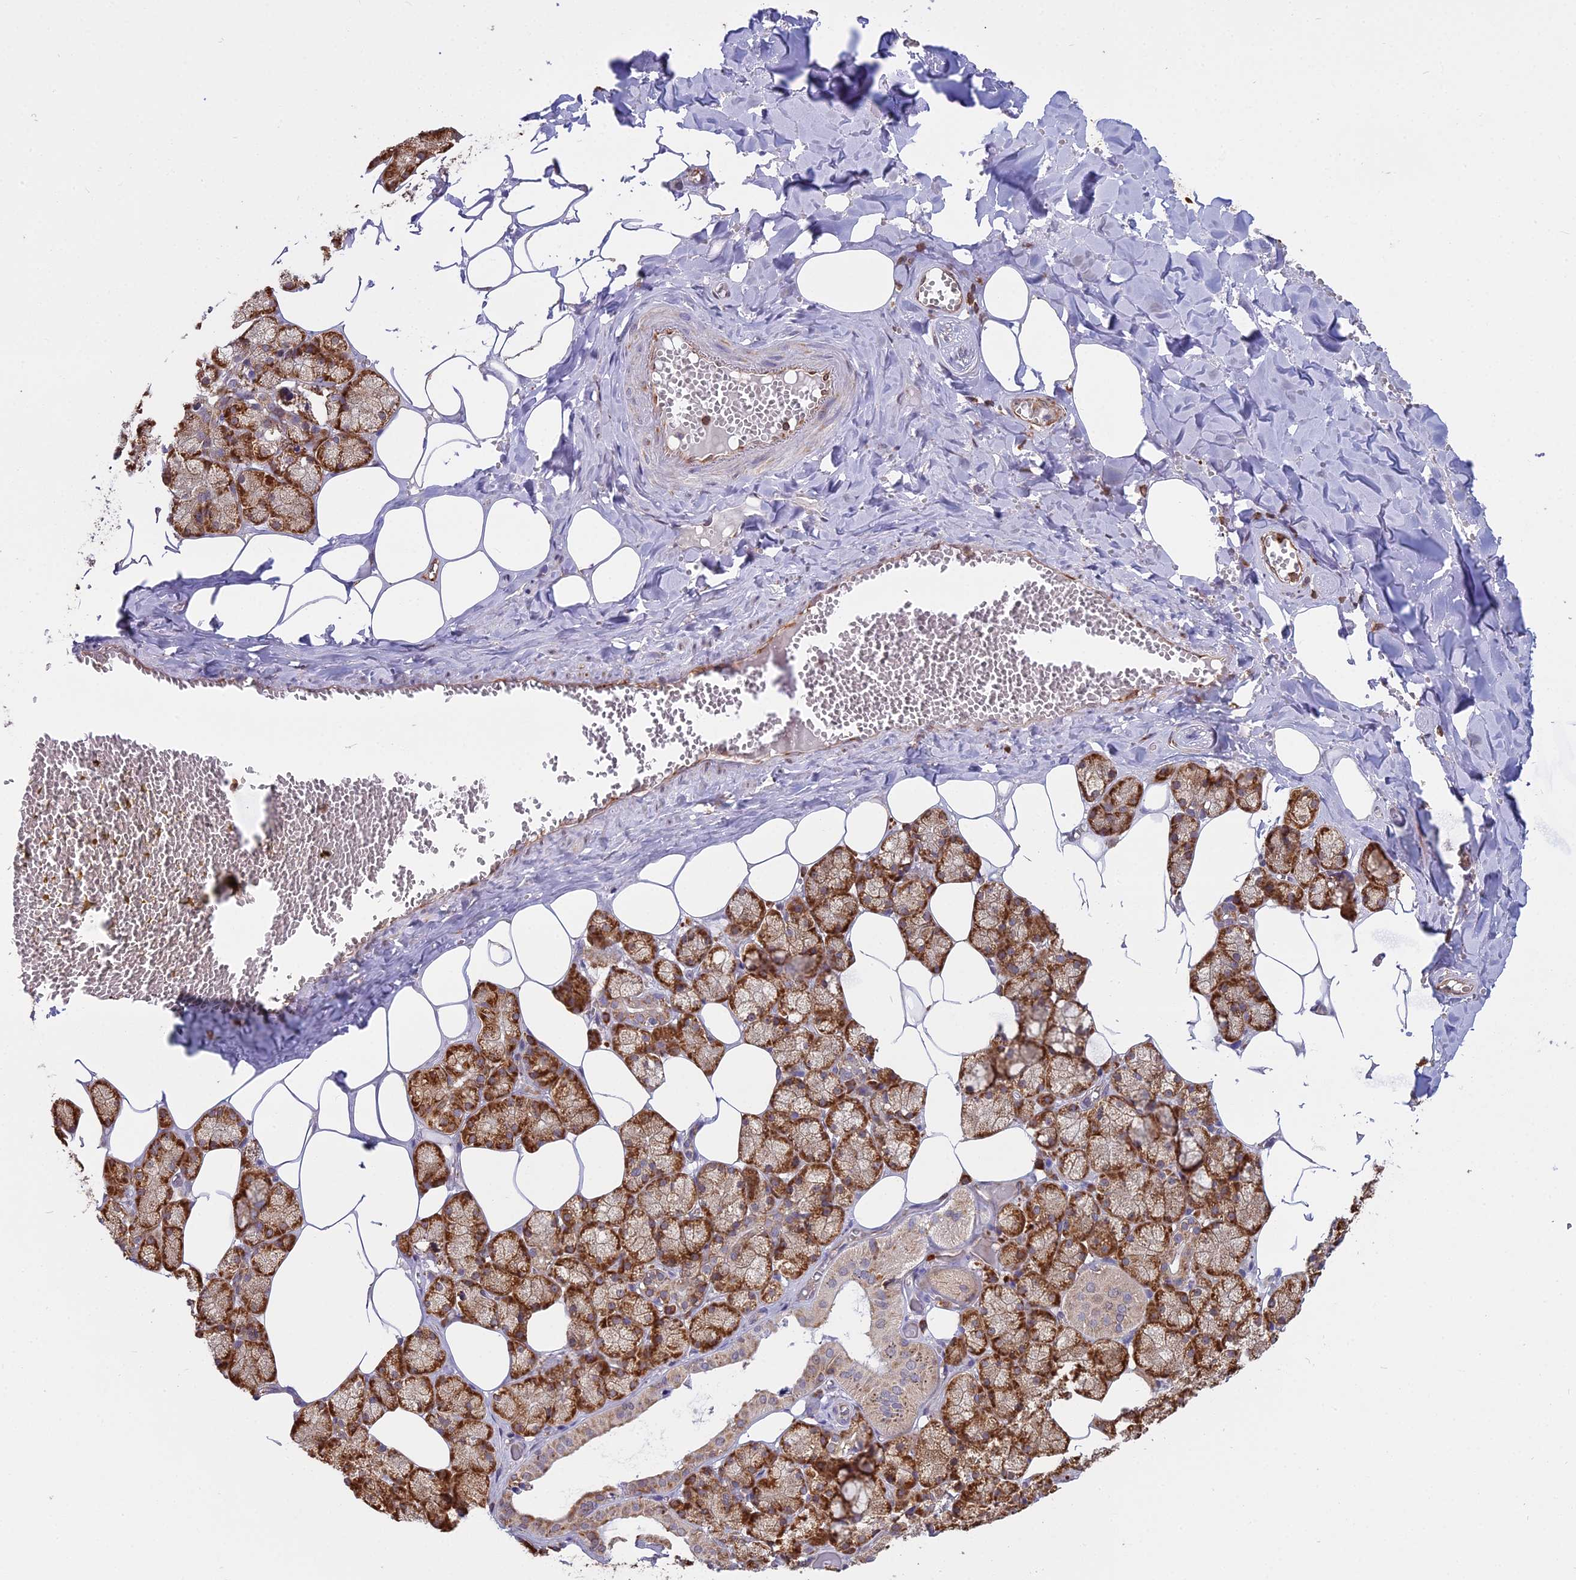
{"staining": {"intensity": "strong", "quantity": ">75%", "location": "cytoplasmic/membranous"}, "tissue": "salivary gland", "cell_type": "Glandular cells", "image_type": "normal", "snomed": [{"axis": "morphology", "description": "Normal tissue, NOS"}, {"axis": "topography", "description": "Salivary gland"}], "caption": "The image exhibits a brown stain indicating the presence of a protein in the cytoplasmic/membranous of glandular cells in salivary gland. (brown staining indicates protein expression, while blue staining denotes nuclei).", "gene": "RPL26", "patient": {"sex": "male", "age": 62}}